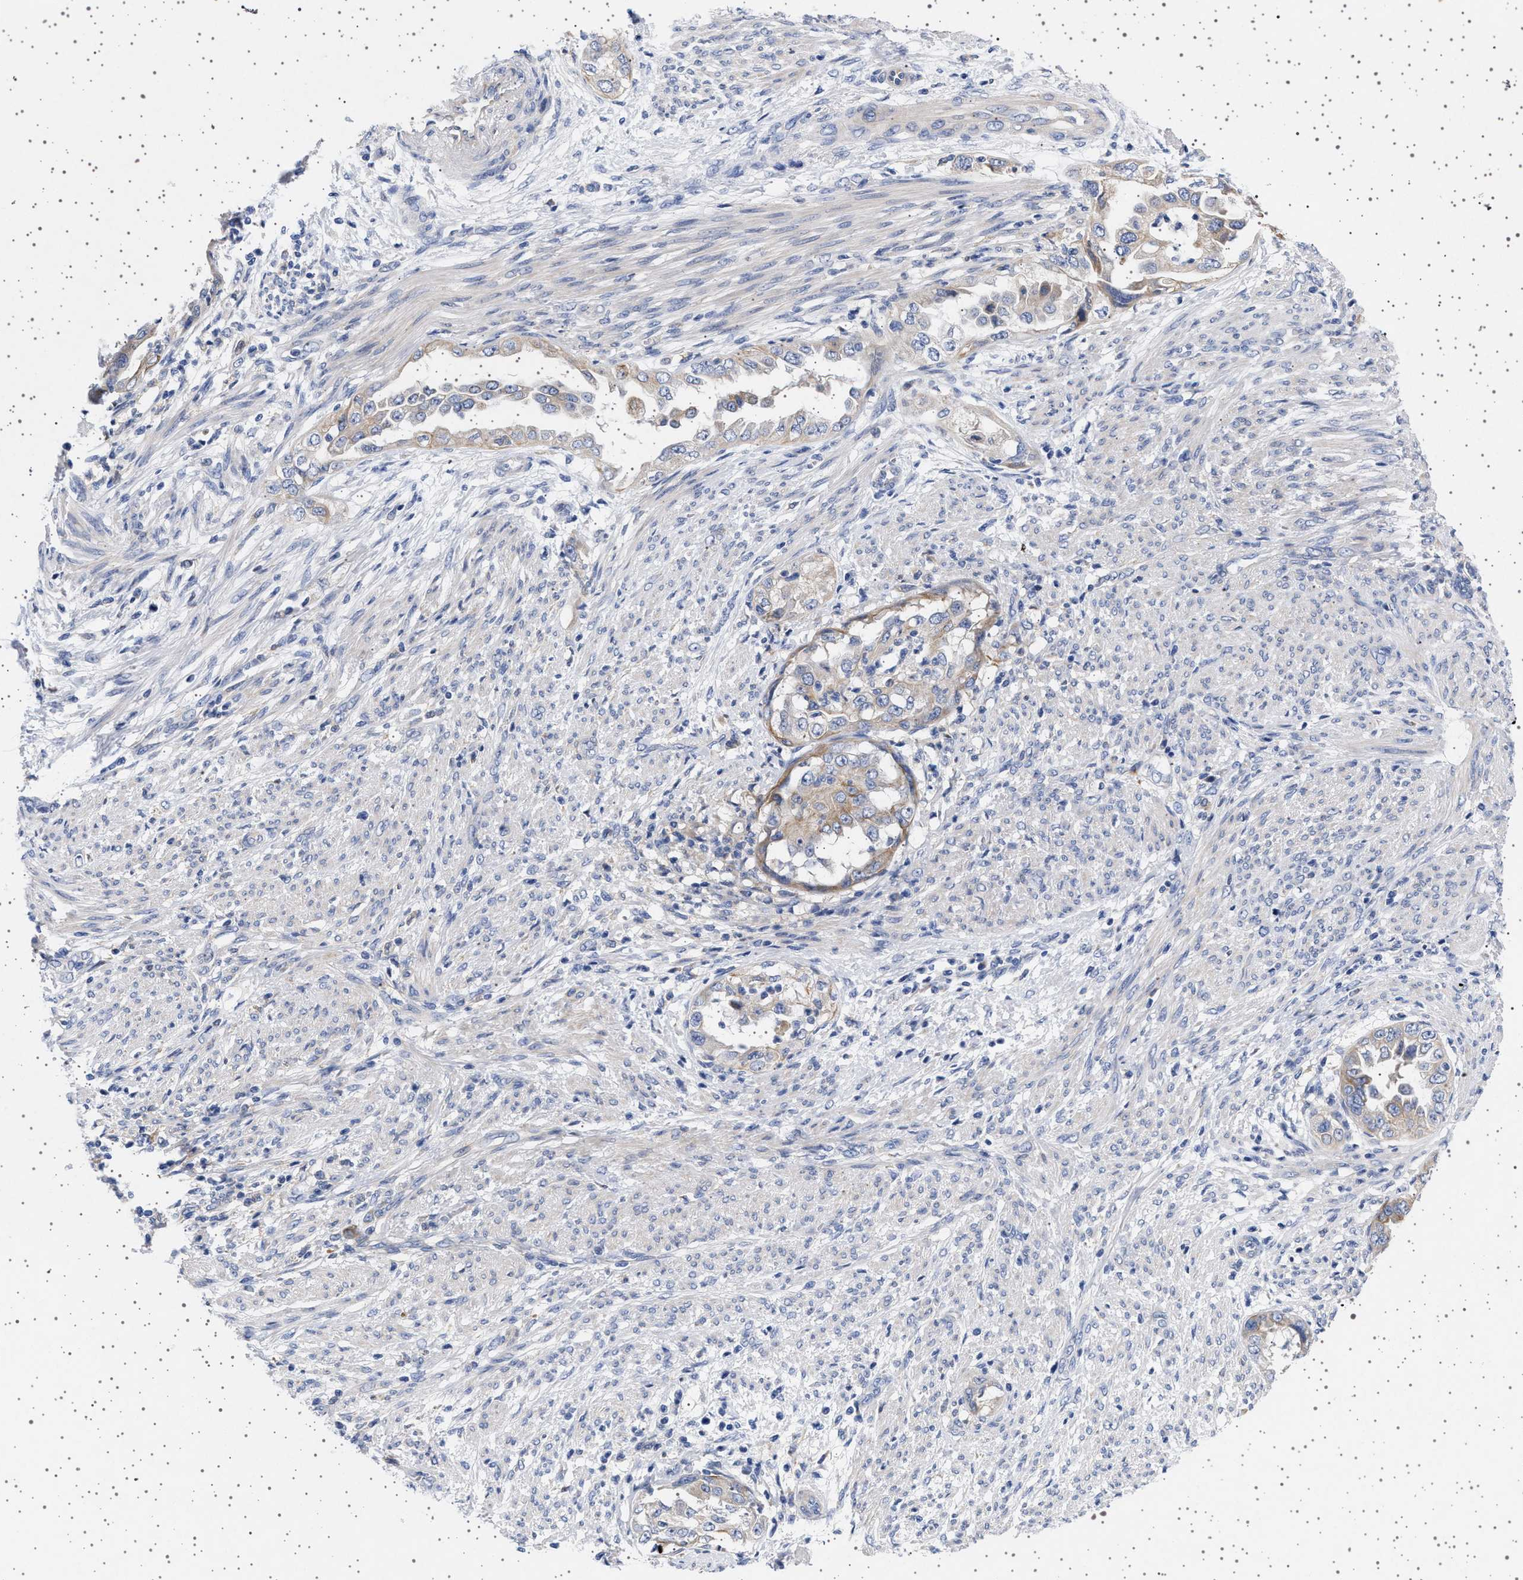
{"staining": {"intensity": "weak", "quantity": "<25%", "location": "cytoplasmic/membranous"}, "tissue": "endometrial cancer", "cell_type": "Tumor cells", "image_type": "cancer", "snomed": [{"axis": "morphology", "description": "Adenocarcinoma, NOS"}, {"axis": "topography", "description": "Endometrium"}], "caption": "Endometrial adenocarcinoma was stained to show a protein in brown. There is no significant staining in tumor cells.", "gene": "TRMT10B", "patient": {"sex": "female", "age": 85}}